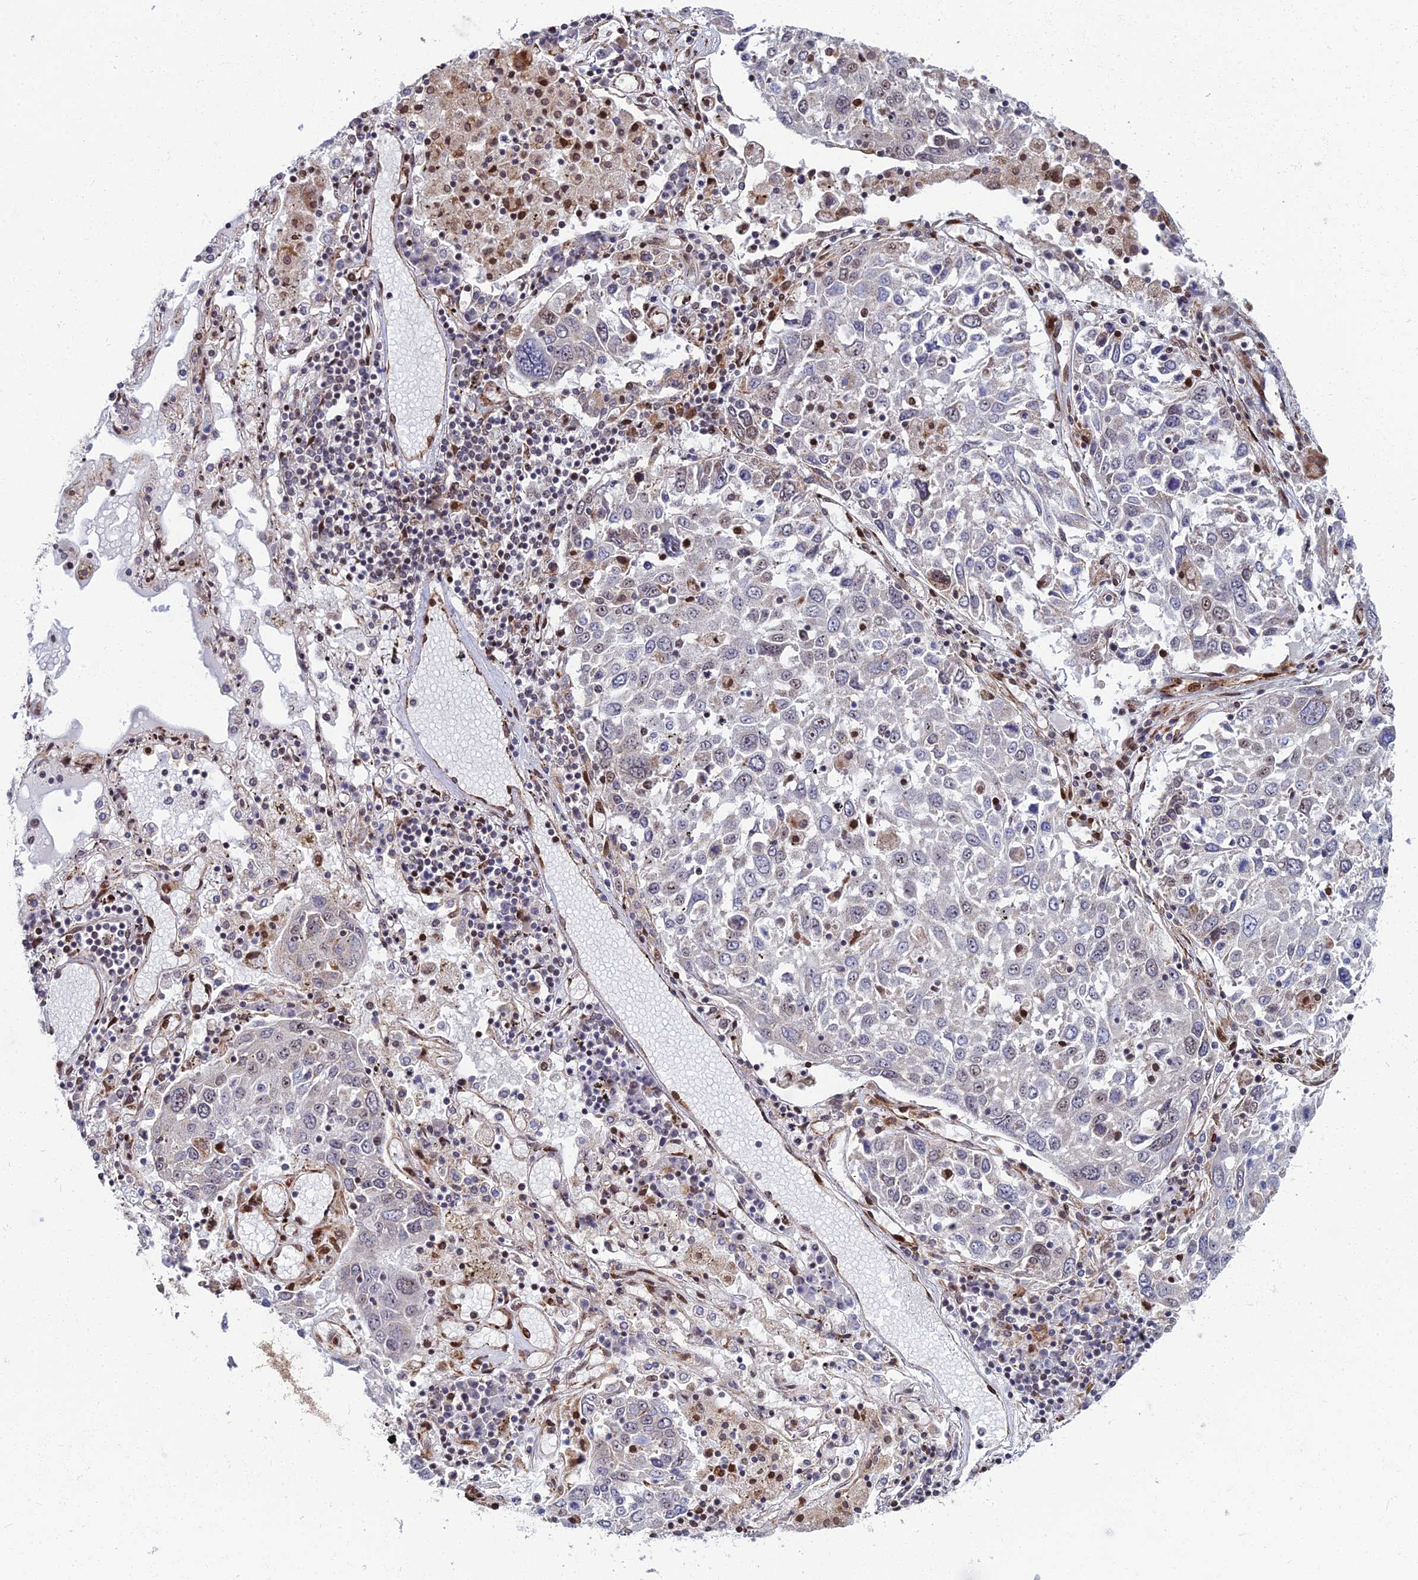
{"staining": {"intensity": "negative", "quantity": "none", "location": "none"}, "tissue": "lung cancer", "cell_type": "Tumor cells", "image_type": "cancer", "snomed": [{"axis": "morphology", "description": "Squamous cell carcinoma, NOS"}, {"axis": "topography", "description": "Lung"}], "caption": "Squamous cell carcinoma (lung) was stained to show a protein in brown. There is no significant positivity in tumor cells.", "gene": "ZNF668", "patient": {"sex": "male", "age": 65}}